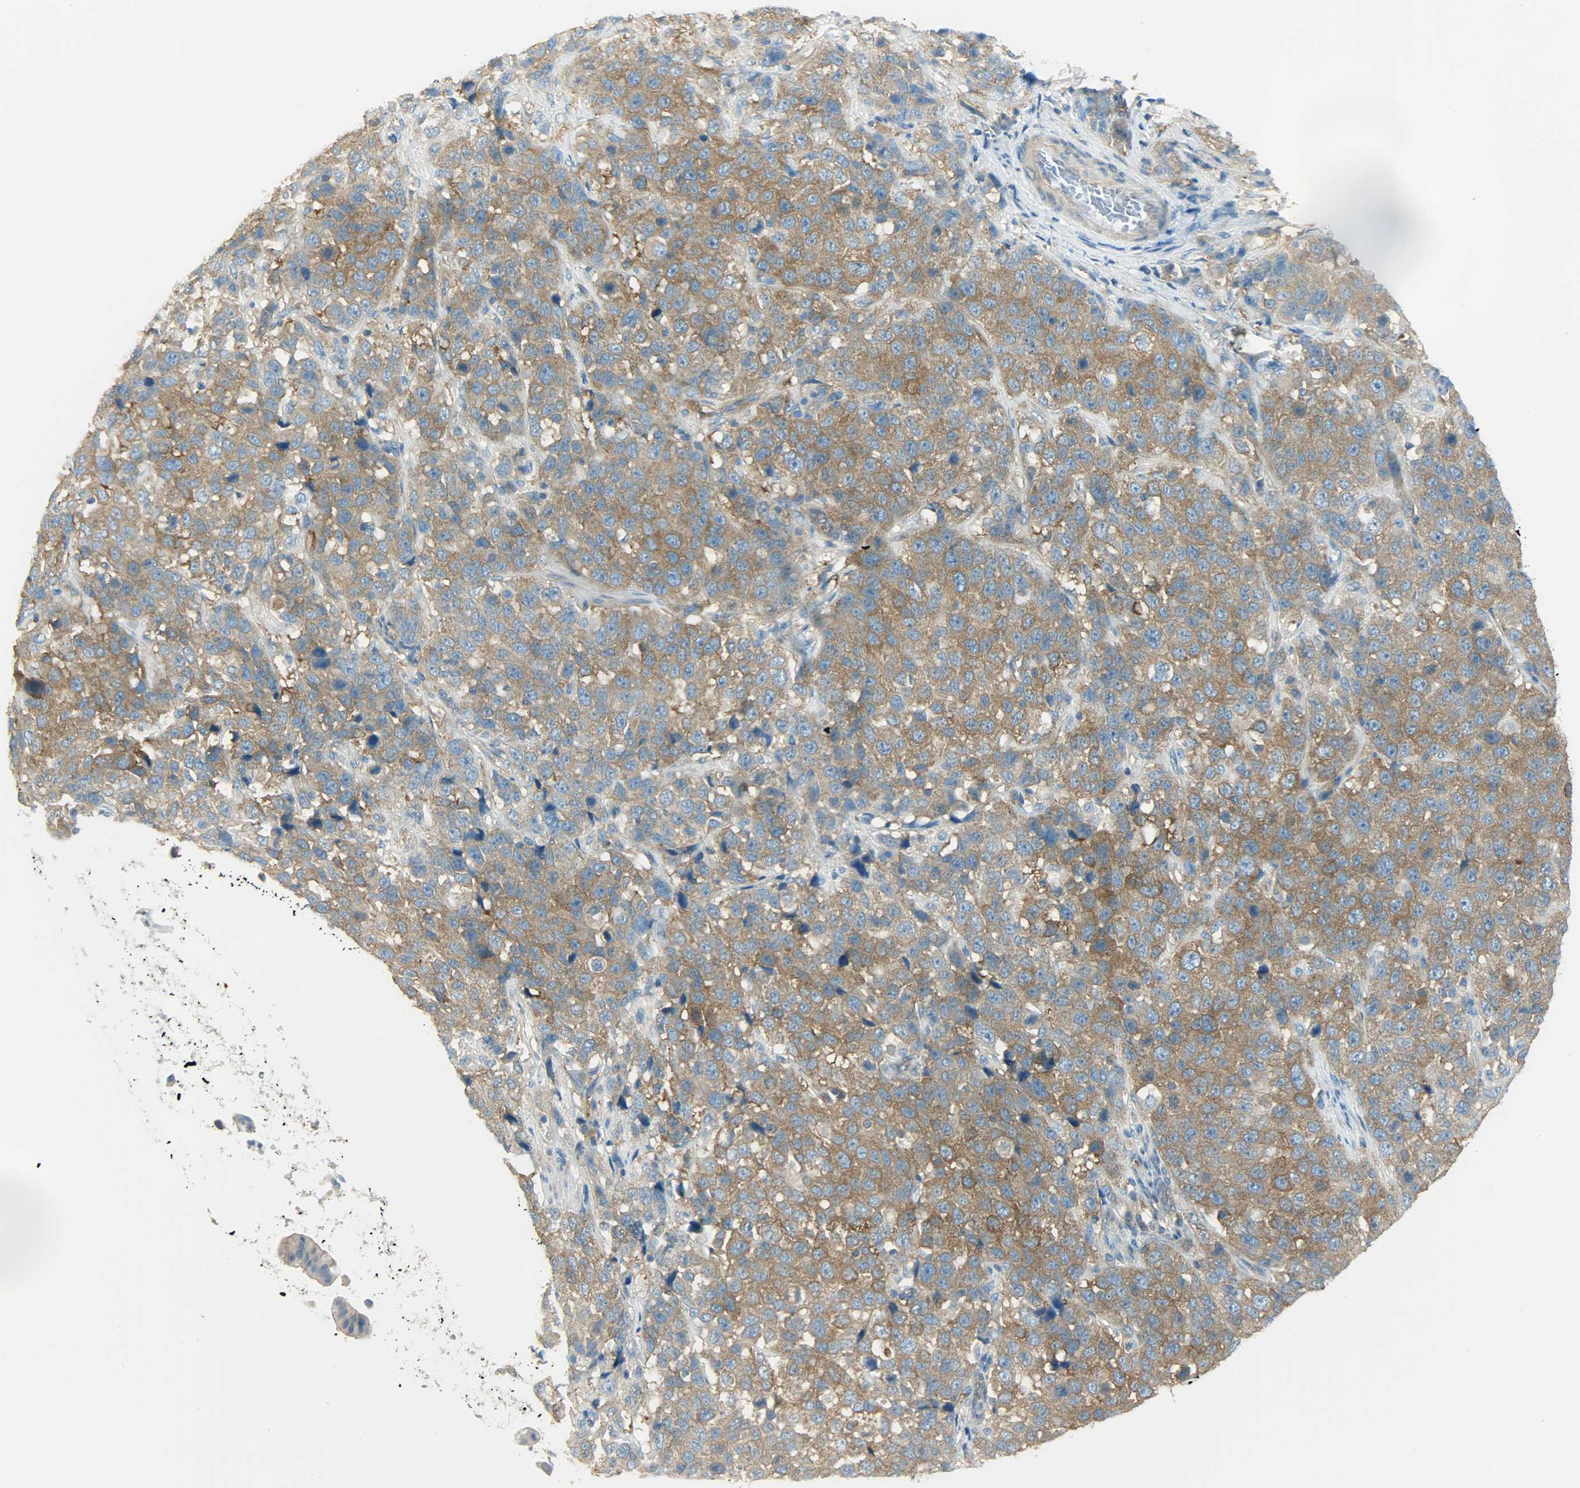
{"staining": {"intensity": "strong", "quantity": ">75%", "location": "cytoplasmic/membranous"}, "tissue": "stomach cancer", "cell_type": "Tumor cells", "image_type": "cancer", "snomed": [{"axis": "morphology", "description": "Normal tissue, NOS"}, {"axis": "morphology", "description": "Adenocarcinoma, NOS"}, {"axis": "topography", "description": "Stomach"}], "caption": "Stomach cancer (adenocarcinoma) stained for a protein exhibits strong cytoplasmic/membranous positivity in tumor cells.", "gene": "TSC22D2", "patient": {"sex": "male", "age": 48}}